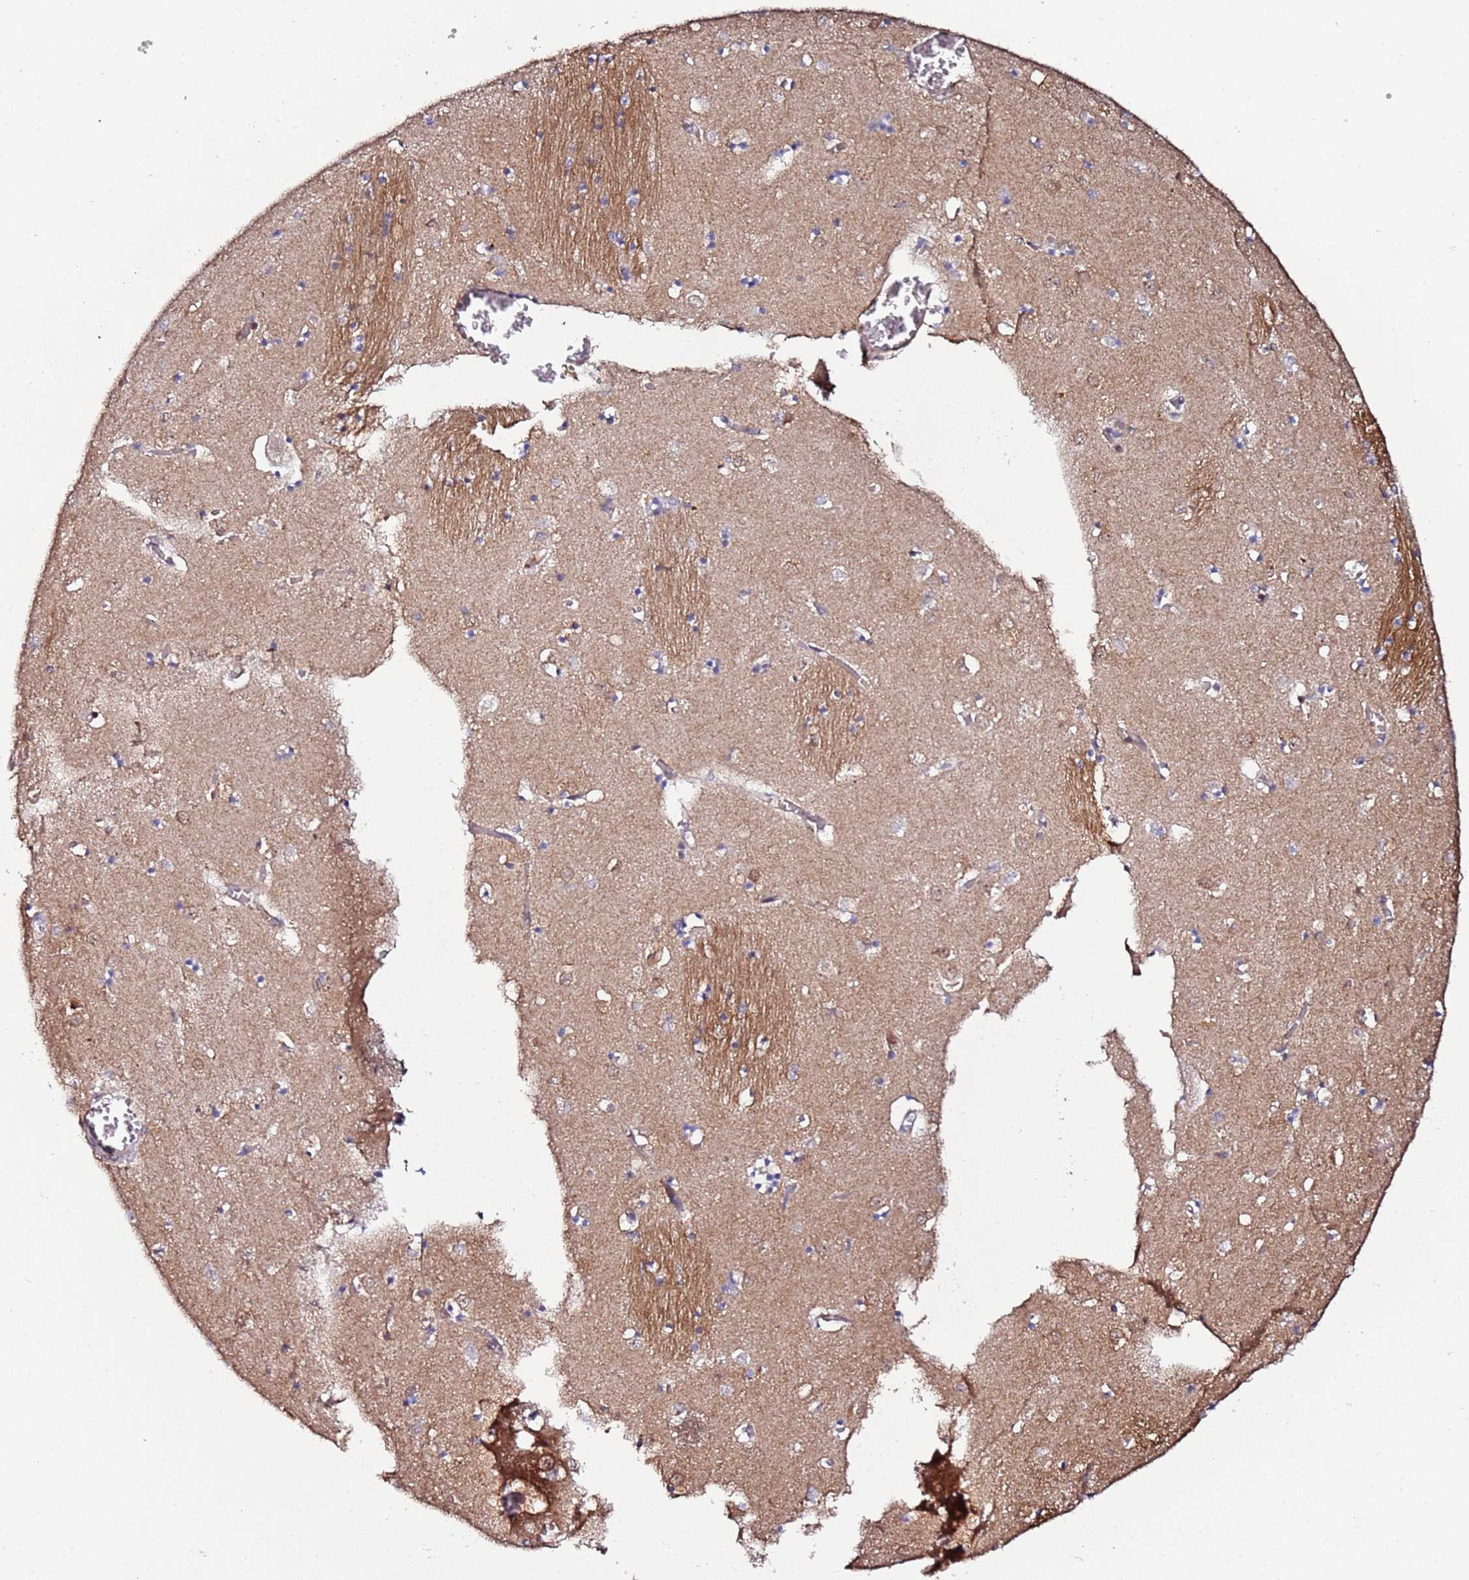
{"staining": {"intensity": "negative", "quantity": "none", "location": "none"}, "tissue": "caudate", "cell_type": "Glial cells", "image_type": "normal", "snomed": [{"axis": "morphology", "description": "Normal tissue, NOS"}, {"axis": "topography", "description": "Lateral ventricle wall"}], "caption": "DAB immunohistochemical staining of unremarkable caudate shows no significant expression in glial cells.", "gene": "DUSP28", "patient": {"sex": "male", "age": 70}}